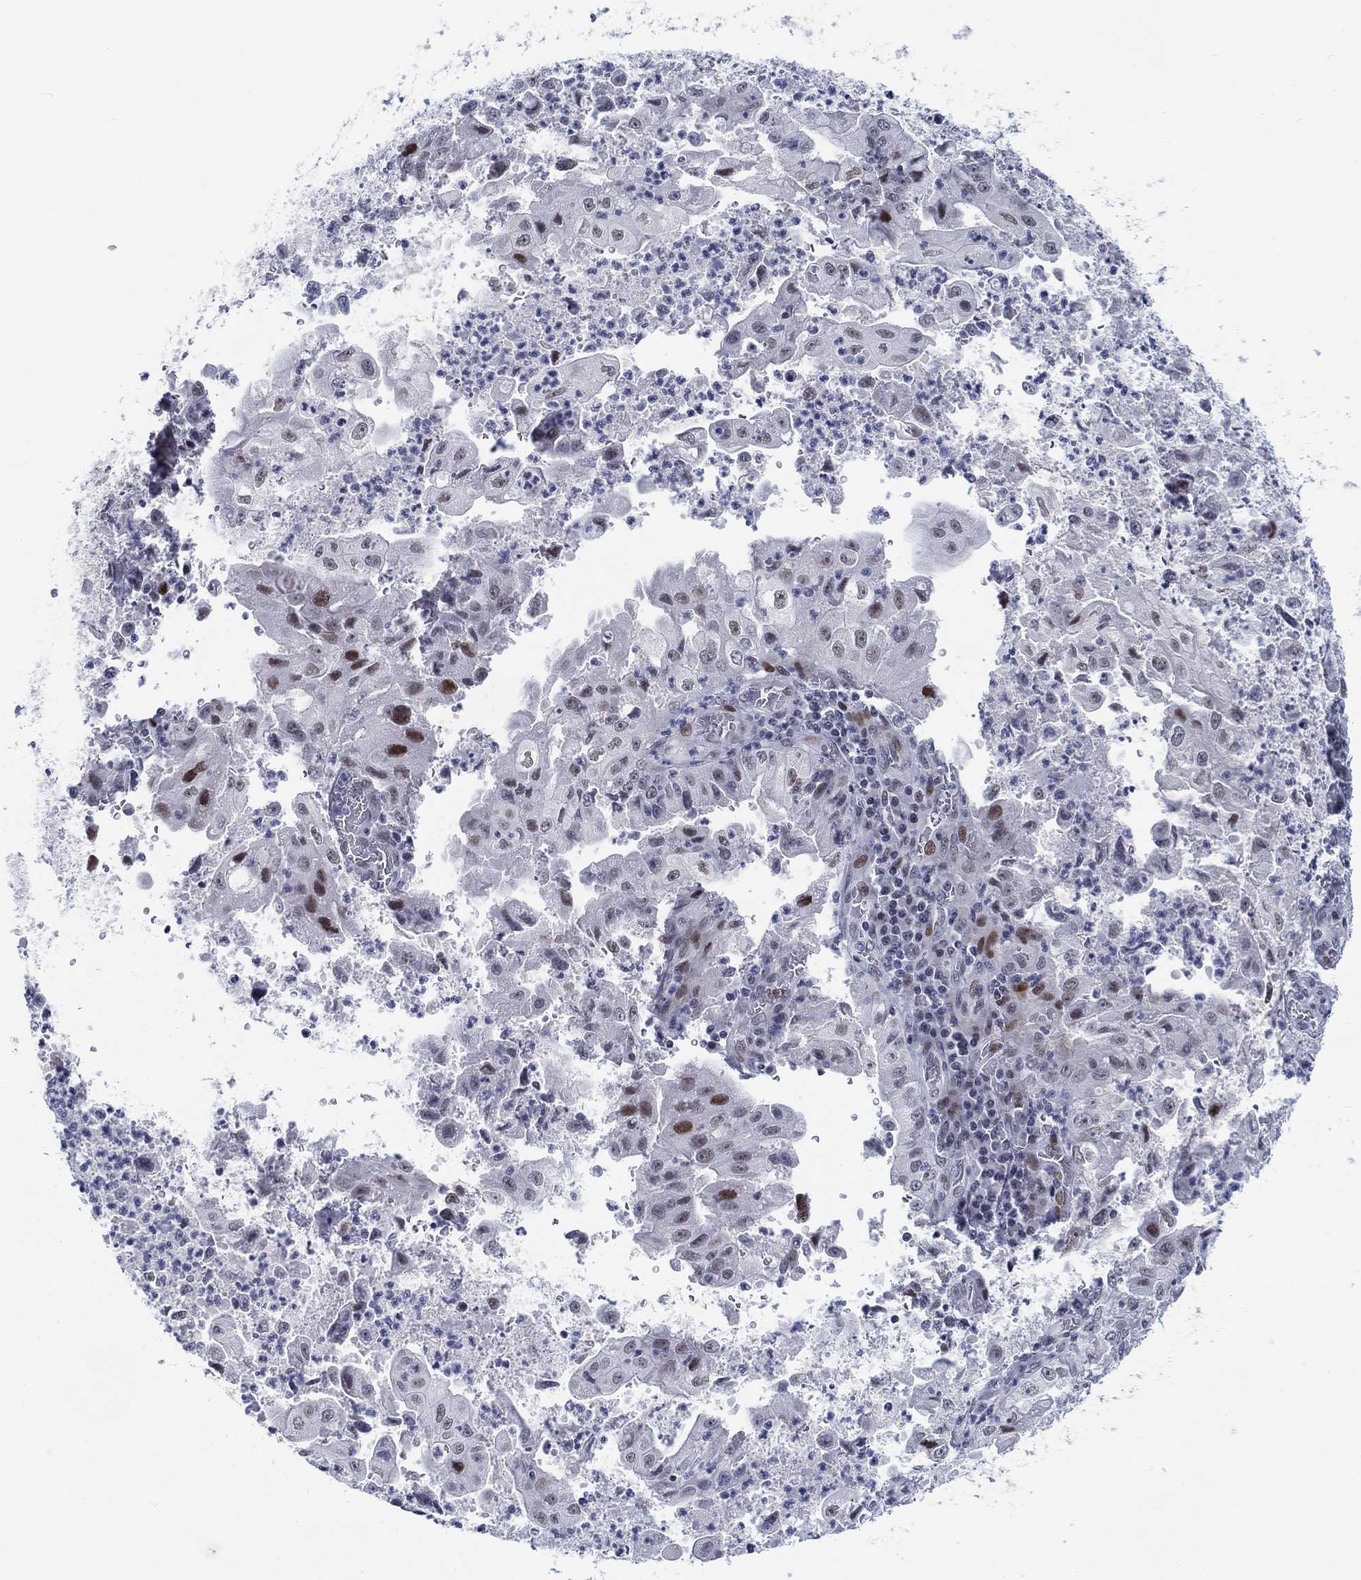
{"staining": {"intensity": "moderate", "quantity": "<25%", "location": "nuclear"}, "tissue": "stomach cancer", "cell_type": "Tumor cells", "image_type": "cancer", "snomed": [{"axis": "morphology", "description": "Adenocarcinoma, NOS"}, {"axis": "topography", "description": "Stomach"}], "caption": "Adenocarcinoma (stomach) stained with DAB (3,3'-diaminobenzidine) immunohistochemistry displays low levels of moderate nuclear staining in approximately <25% of tumor cells.", "gene": "NEU3", "patient": {"sex": "male", "age": 76}}